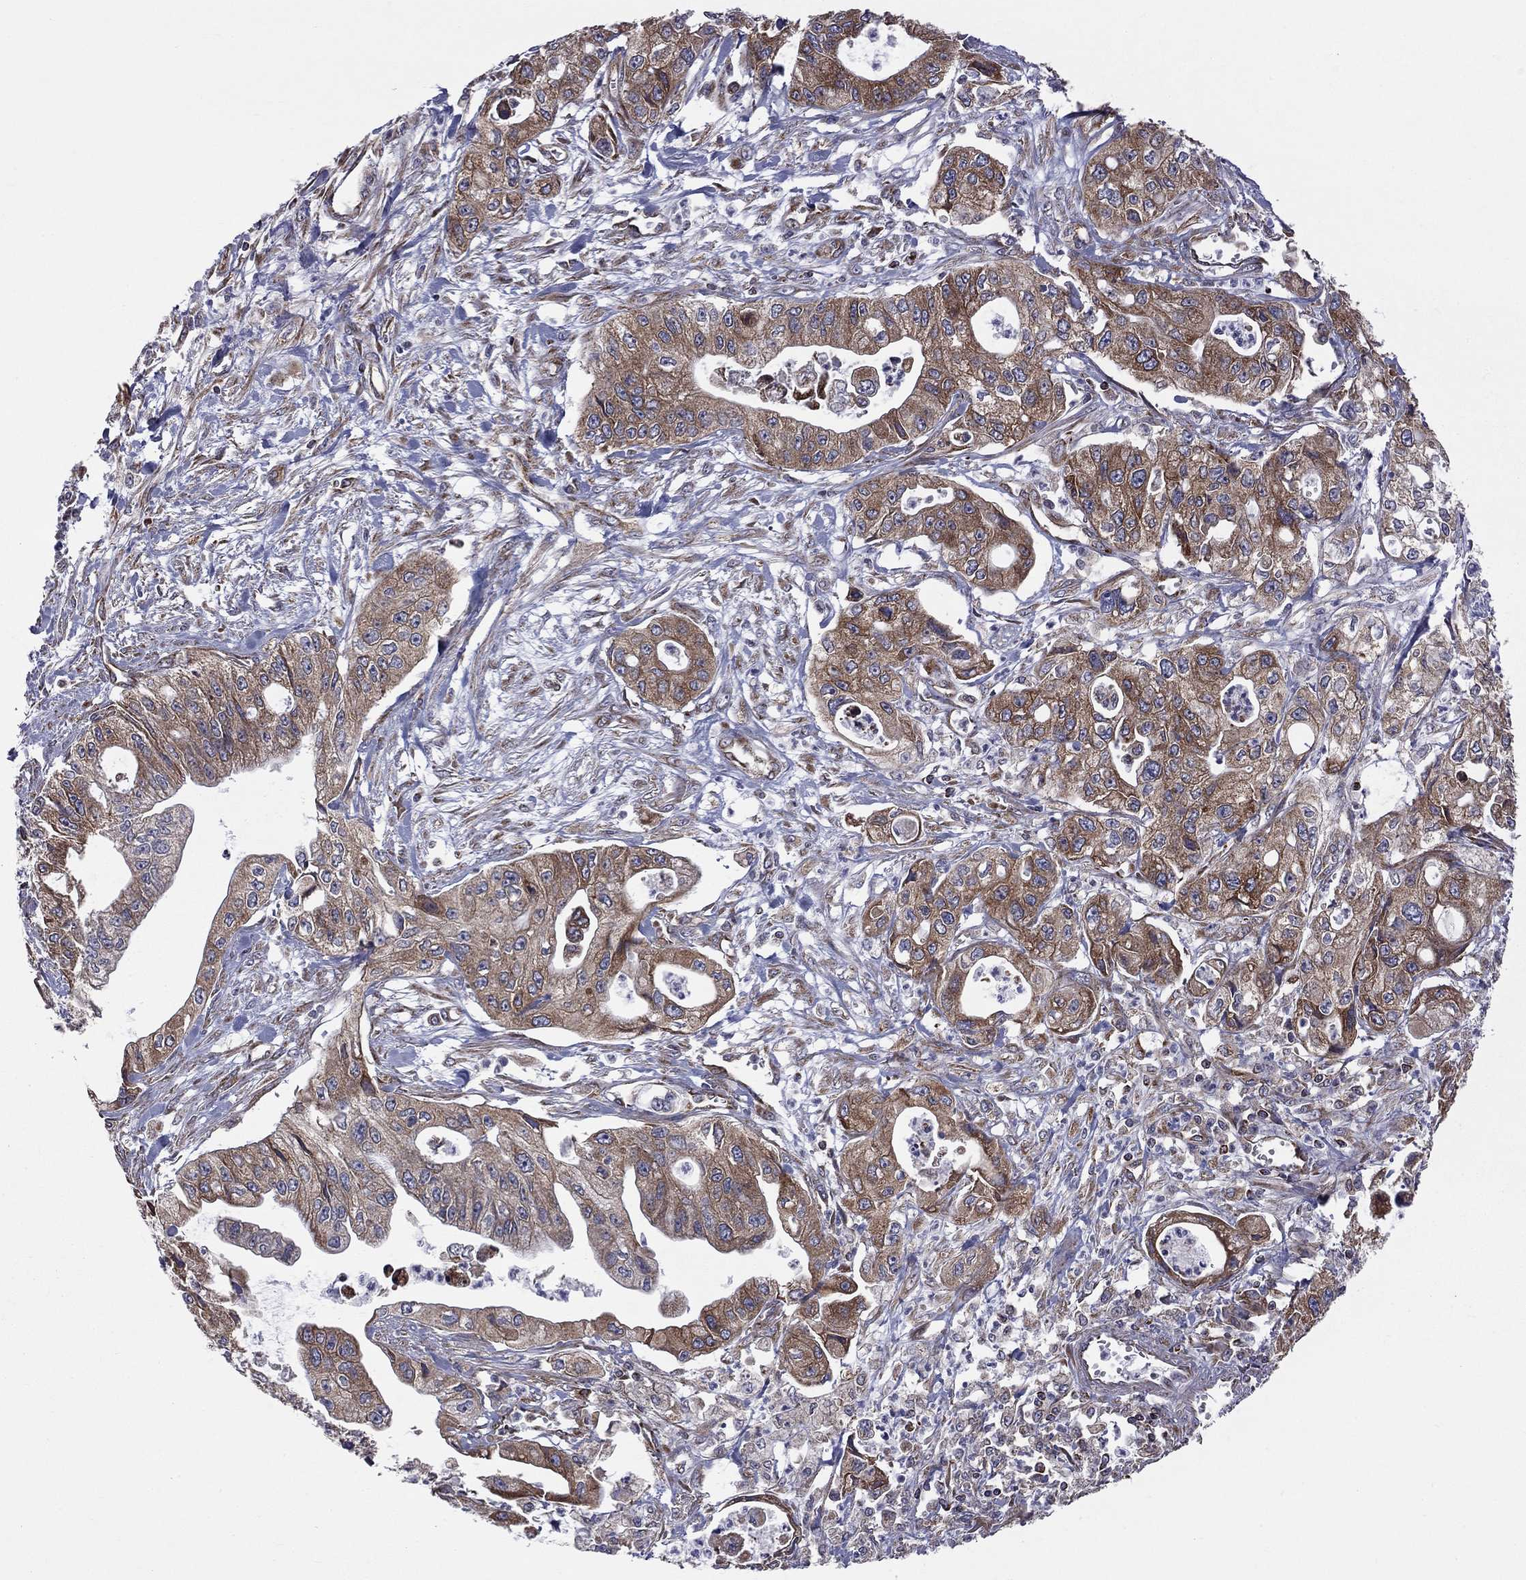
{"staining": {"intensity": "strong", "quantity": ">75%", "location": "cytoplasmic/membranous"}, "tissue": "pancreatic cancer", "cell_type": "Tumor cells", "image_type": "cancer", "snomed": [{"axis": "morphology", "description": "Adenocarcinoma, NOS"}, {"axis": "topography", "description": "Pancreas"}], "caption": "IHC (DAB (3,3'-diaminobenzidine)) staining of pancreatic cancer (adenocarcinoma) demonstrates strong cytoplasmic/membranous protein staining in approximately >75% of tumor cells. (brown staining indicates protein expression, while blue staining denotes nuclei).", "gene": "CLPTM1", "patient": {"sex": "male", "age": 70}}